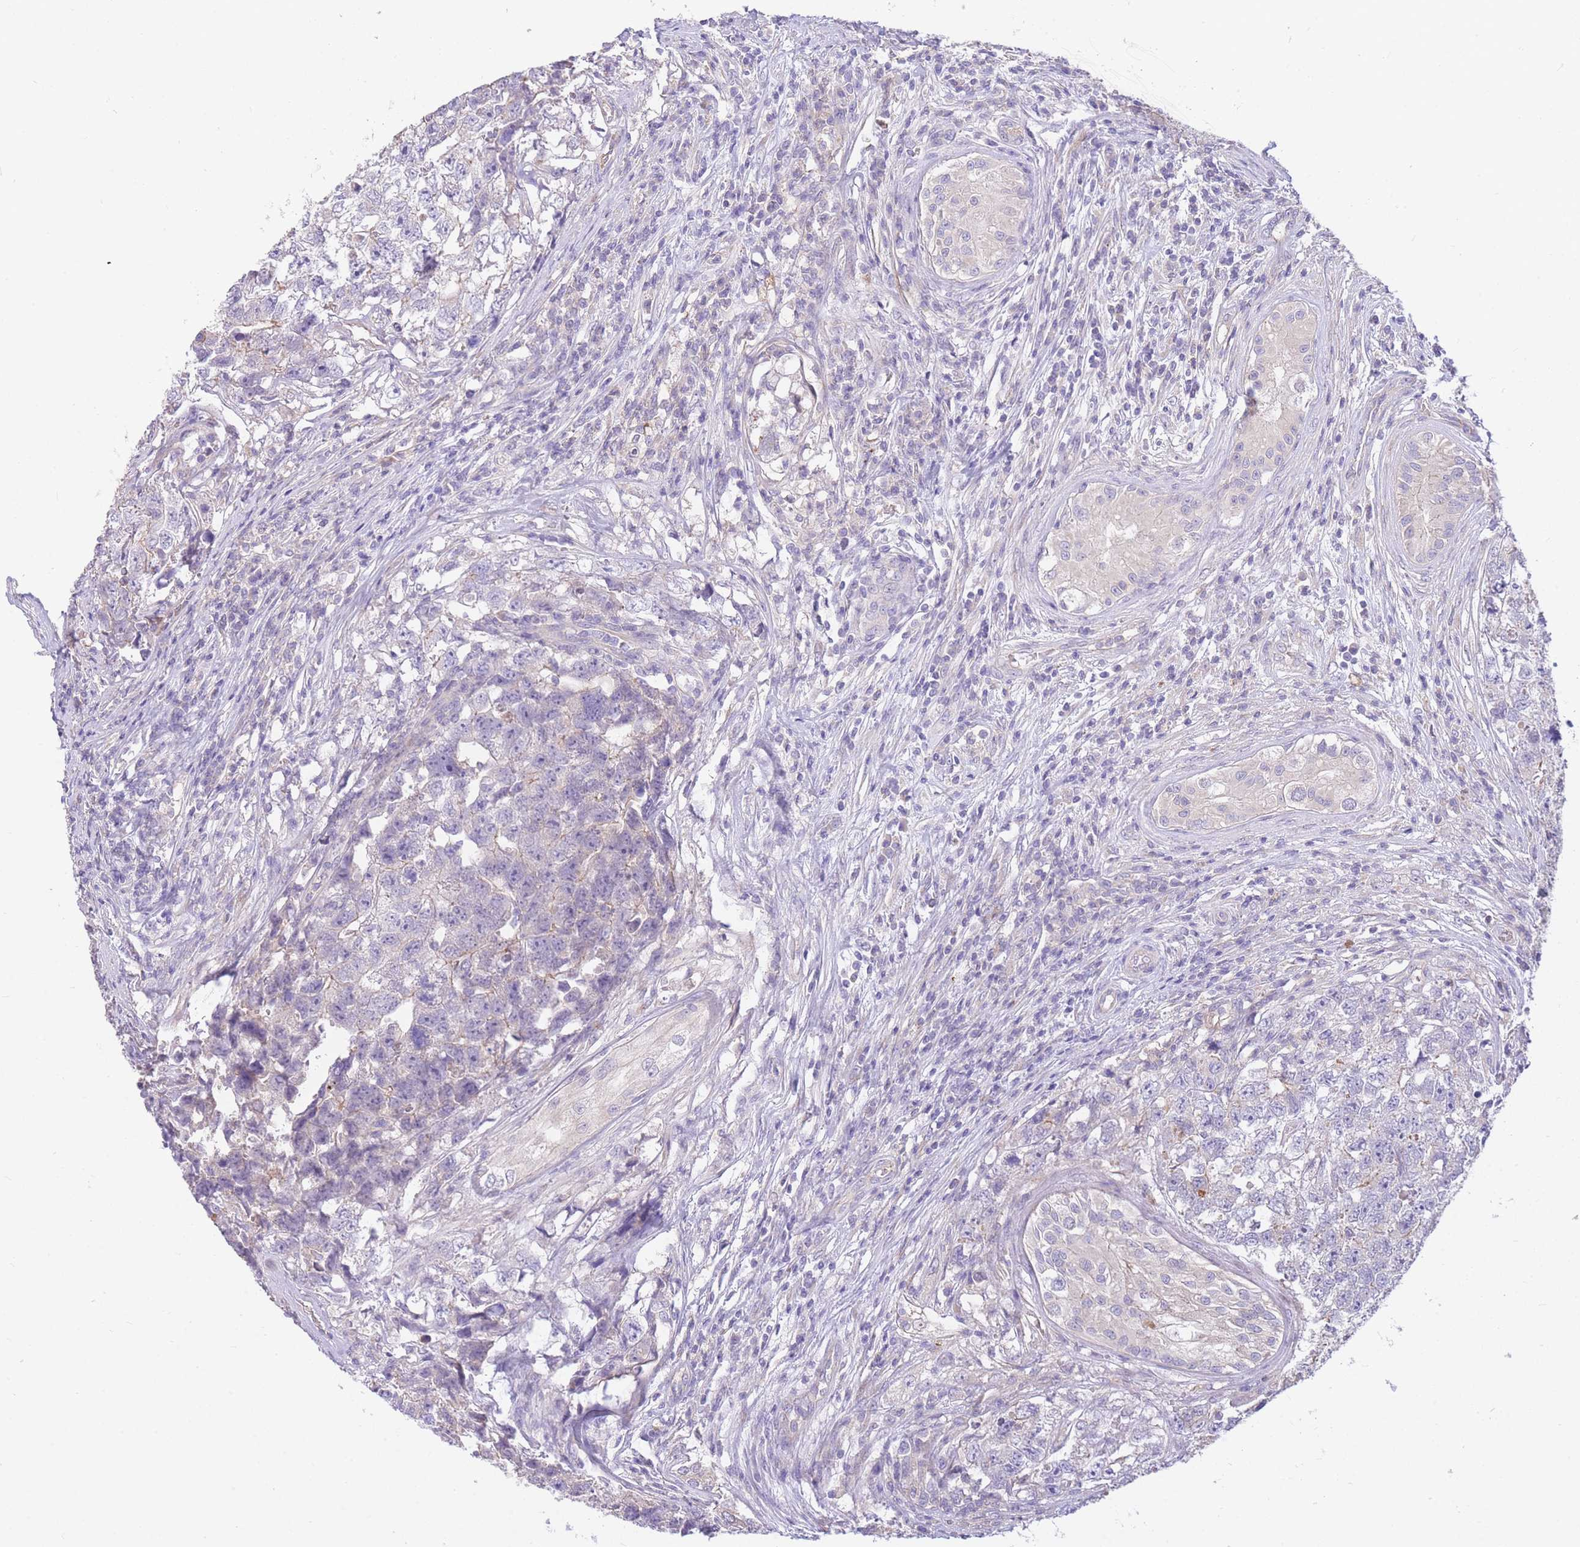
{"staining": {"intensity": "negative", "quantity": "none", "location": "none"}, "tissue": "testis cancer", "cell_type": "Tumor cells", "image_type": "cancer", "snomed": [{"axis": "morphology", "description": "Carcinoma, Embryonal, NOS"}, {"axis": "topography", "description": "Testis"}], "caption": "DAB (3,3'-diaminobenzidine) immunohistochemical staining of human embryonal carcinoma (testis) shows no significant staining in tumor cells.", "gene": "OR5T1", "patient": {"sex": "male", "age": 22}}